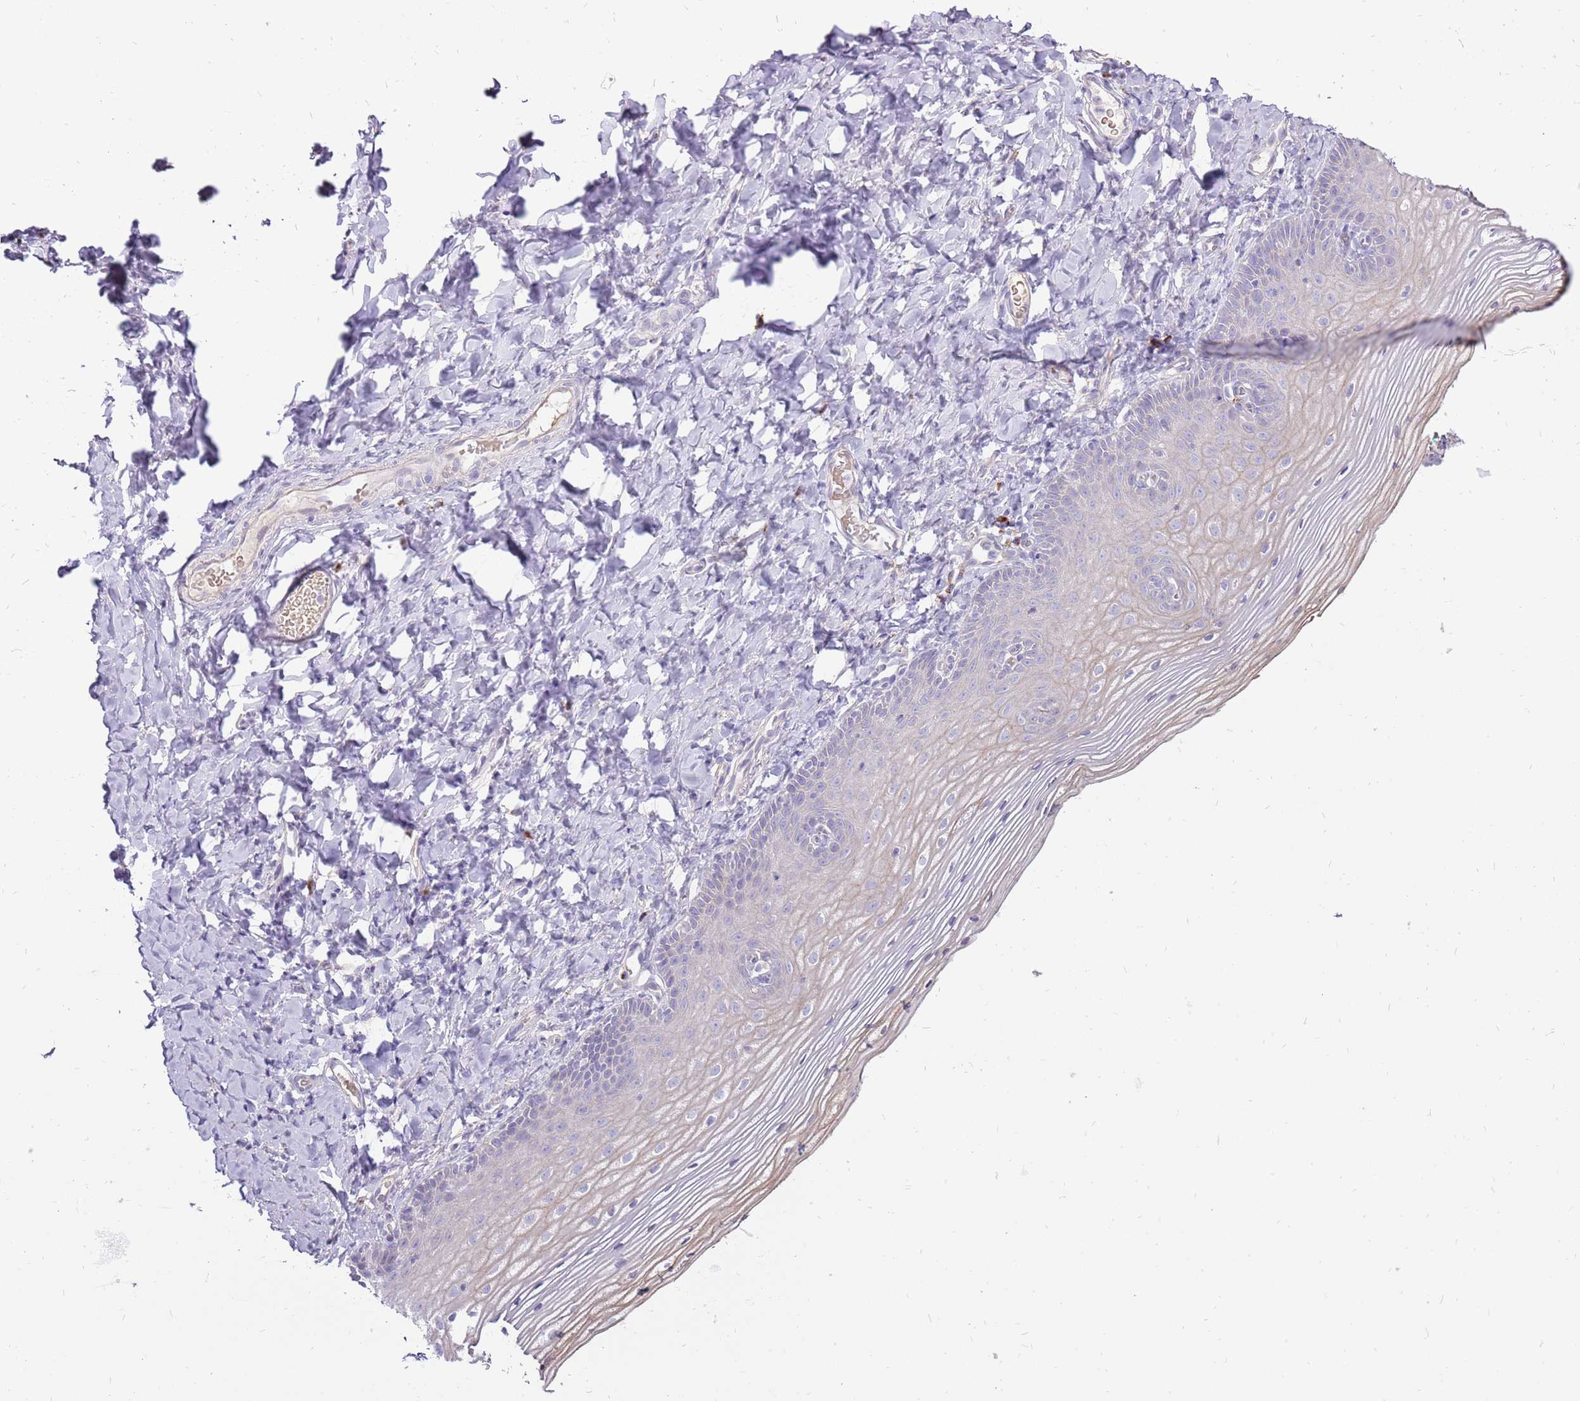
{"staining": {"intensity": "weak", "quantity": "<25%", "location": "cytoplasmic/membranous"}, "tissue": "vagina", "cell_type": "Squamous epithelial cells", "image_type": "normal", "snomed": [{"axis": "morphology", "description": "Normal tissue, NOS"}, {"axis": "topography", "description": "Vagina"}], "caption": "An image of human vagina is negative for staining in squamous epithelial cells. (Brightfield microscopy of DAB (3,3'-diaminobenzidine) immunohistochemistry at high magnification).", "gene": "MCUB", "patient": {"sex": "female", "age": 60}}